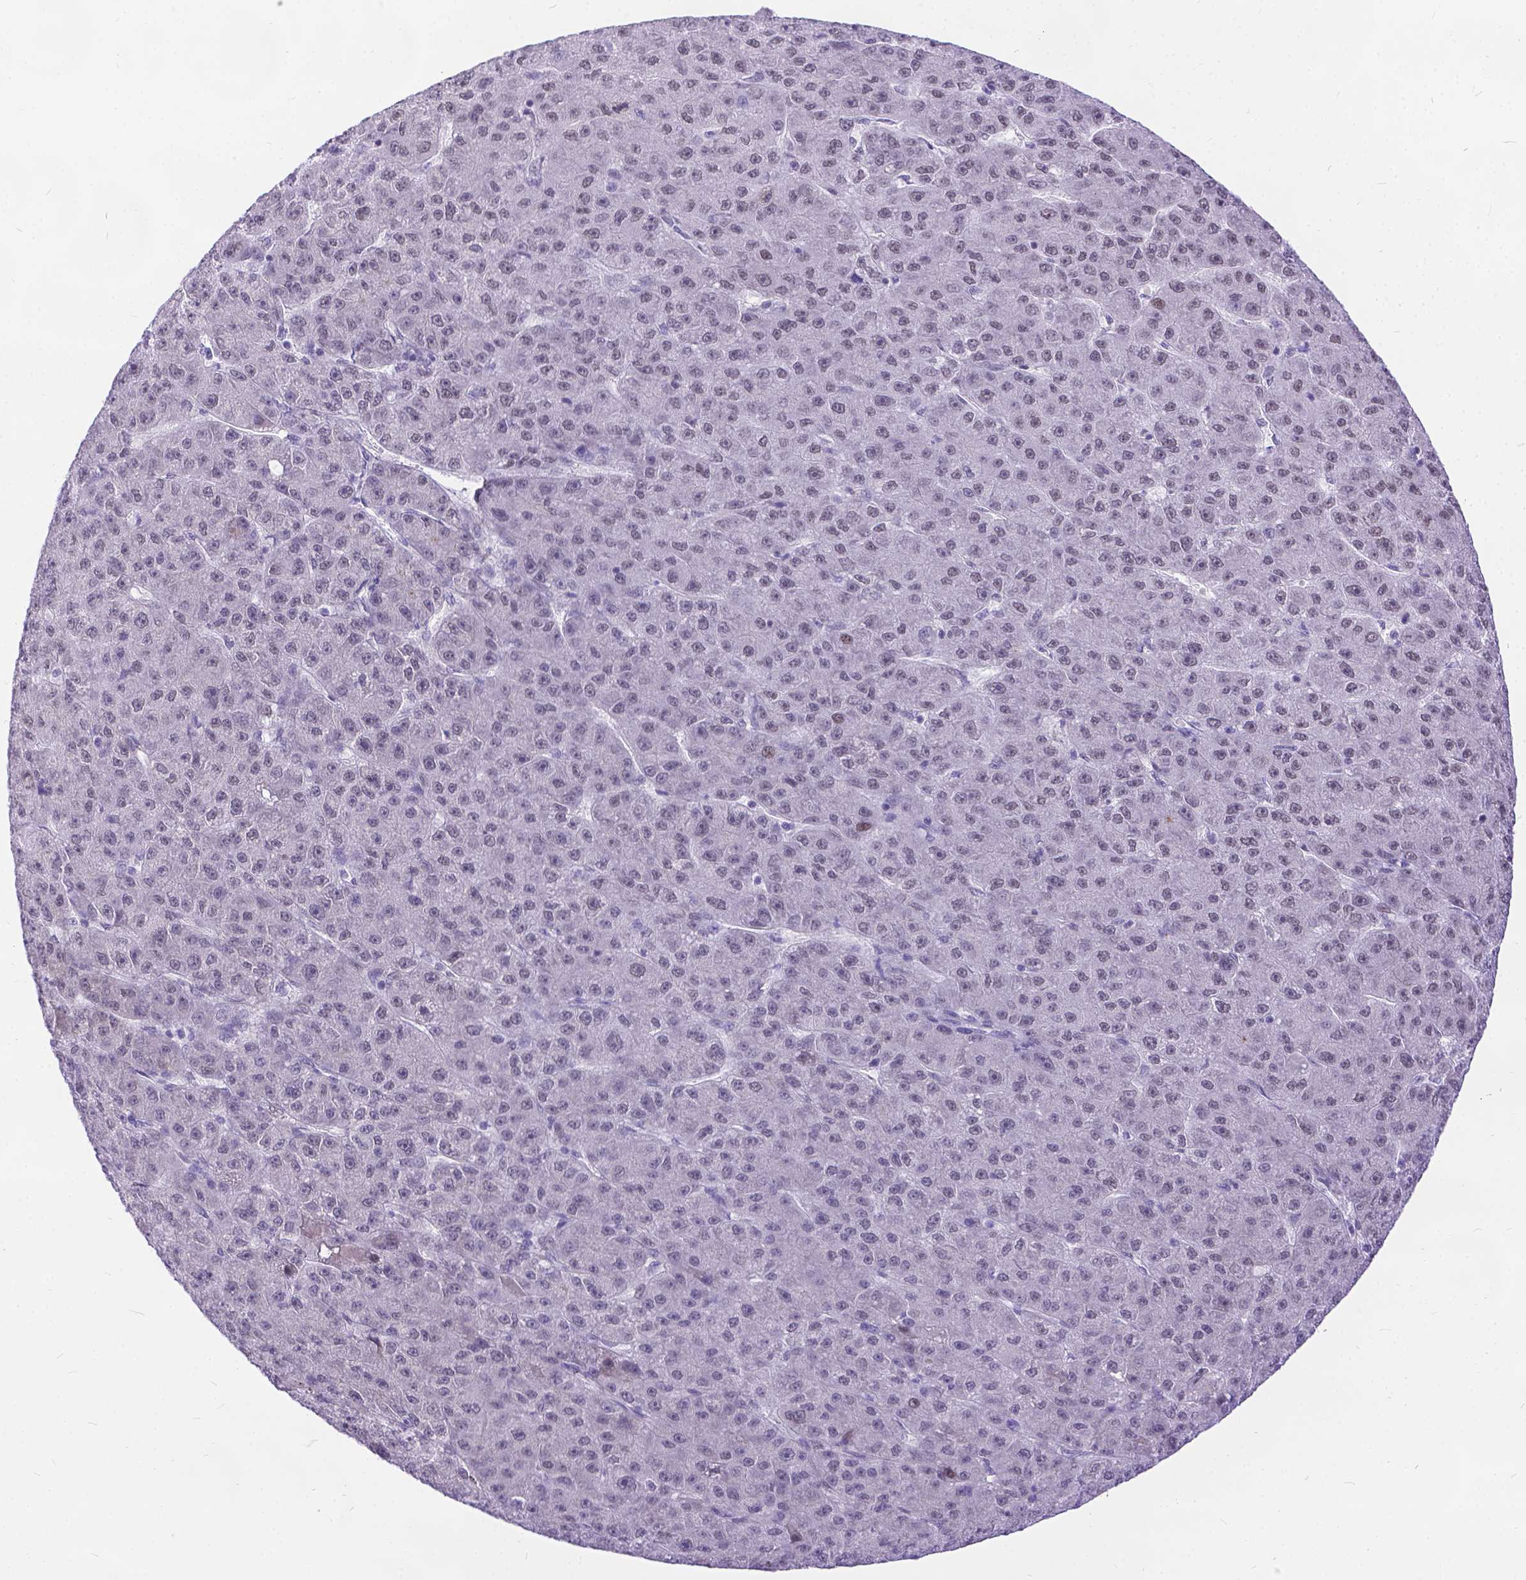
{"staining": {"intensity": "weak", "quantity": "<25%", "location": "nuclear"}, "tissue": "liver cancer", "cell_type": "Tumor cells", "image_type": "cancer", "snomed": [{"axis": "morphology", "description": "Carcinoma, Hepatocellular, NOS"}, {"axis": "topography", "description": "Liver"}], "caption": "DAB immunohistochemical staining of liver cancer (hepatocellular carcinoma) reveals no significant staining in tumor cells.", "gene": "FAM124B", "patient": {"sex": "male", "age": 67}}